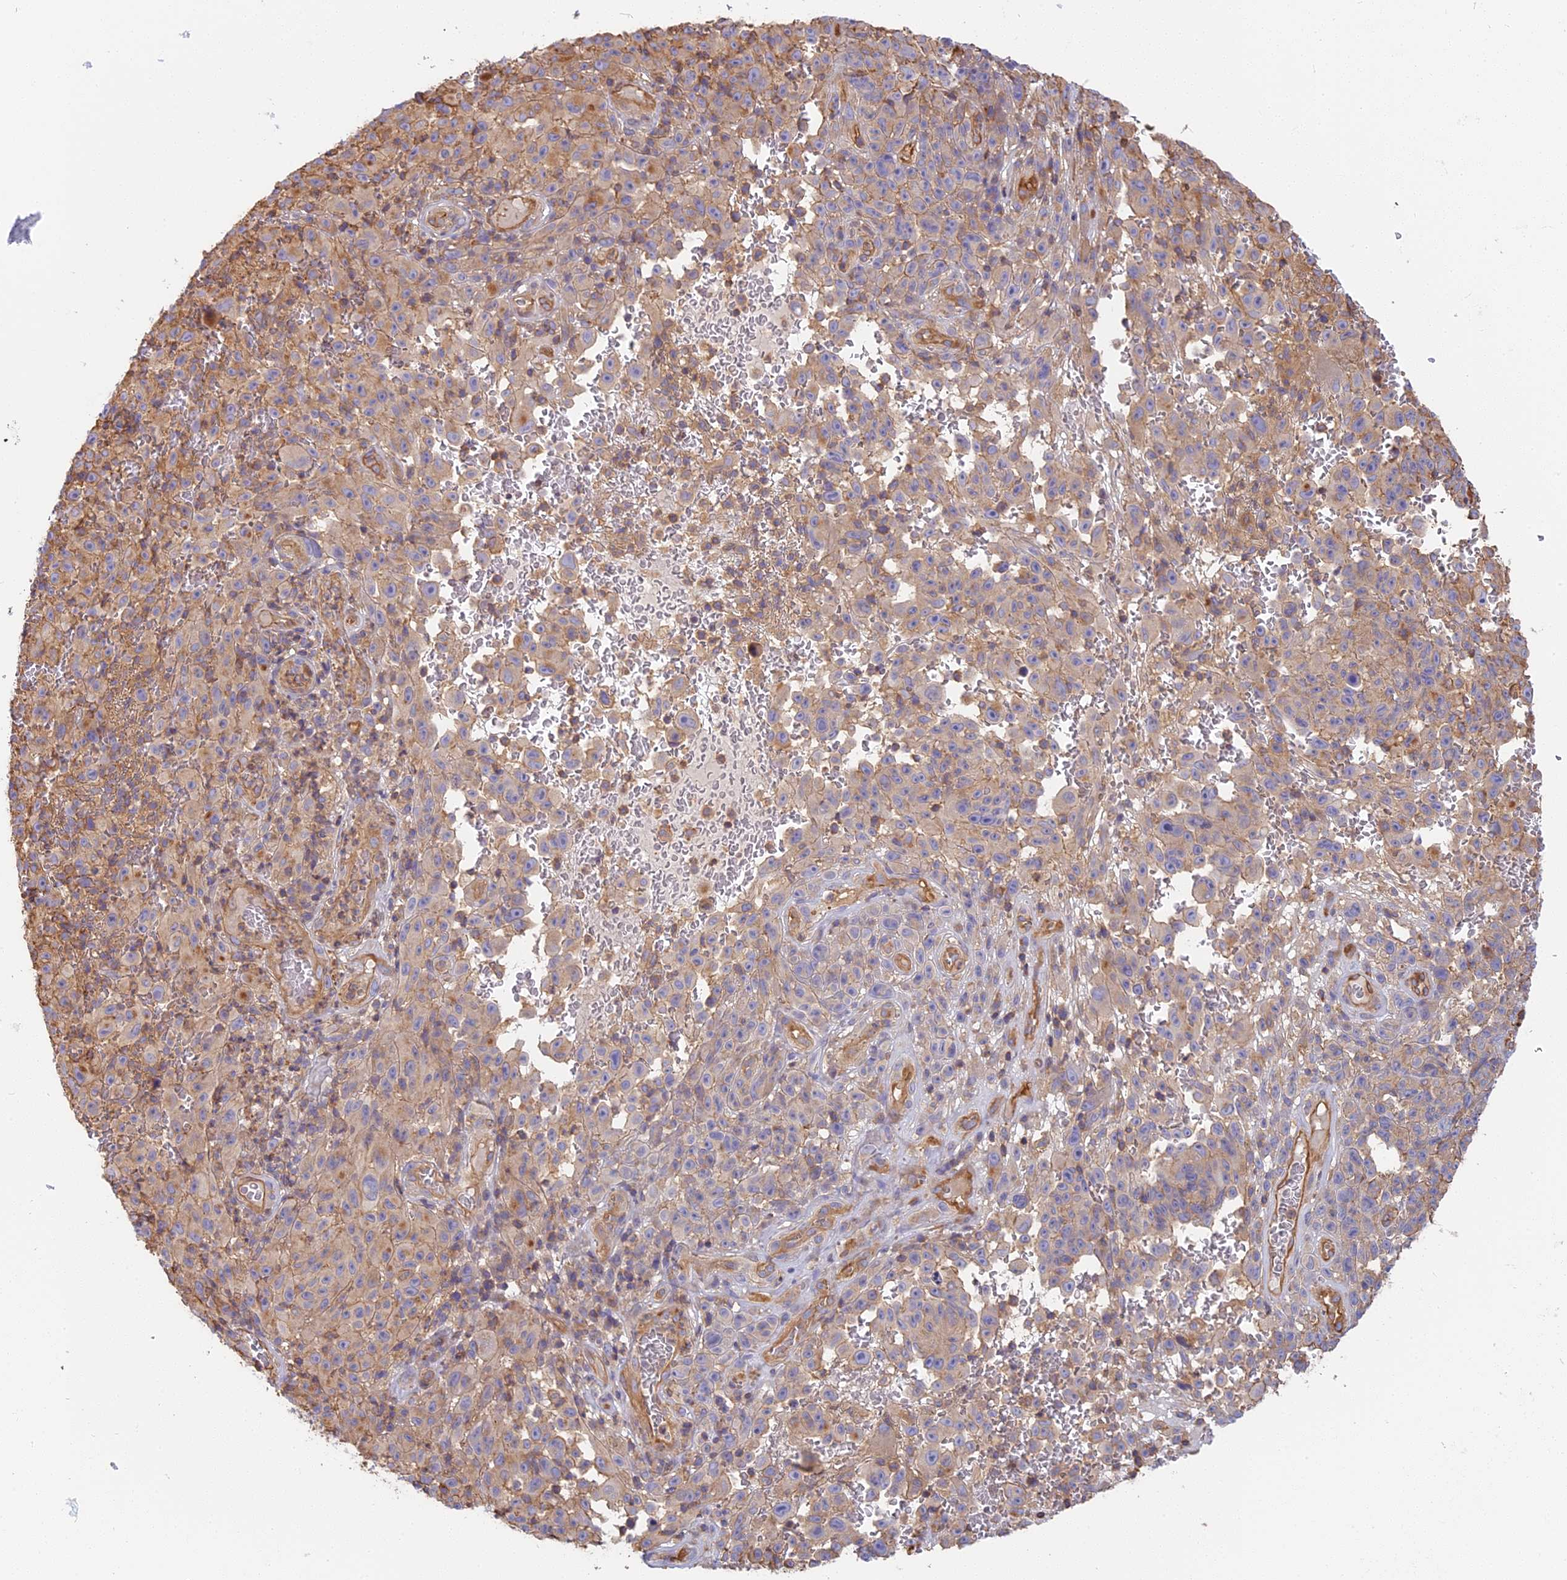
{"staining": {"intensity": "weak", "quantity": "<25%", "location": "cytoplasmic/membranous"}, "tissue": "melanoma", "cell_type": "Tumor cells", "image_type": "cancer", "snomed": [{"axis": "morphology", "description": "Malignant melanoma, NOS"}, {"axis": "topography", "description": "Skin"}], "caption": "Immunohistochemistry of melanoma exhibits no positivity in tumor cells. (Stains: DAB IHC with hematoxylin counter stain, Microscopy: brightfield microscopy at high magnification).", "gene": "VPS18", "patient": {"sex": "female", "age": 82}}